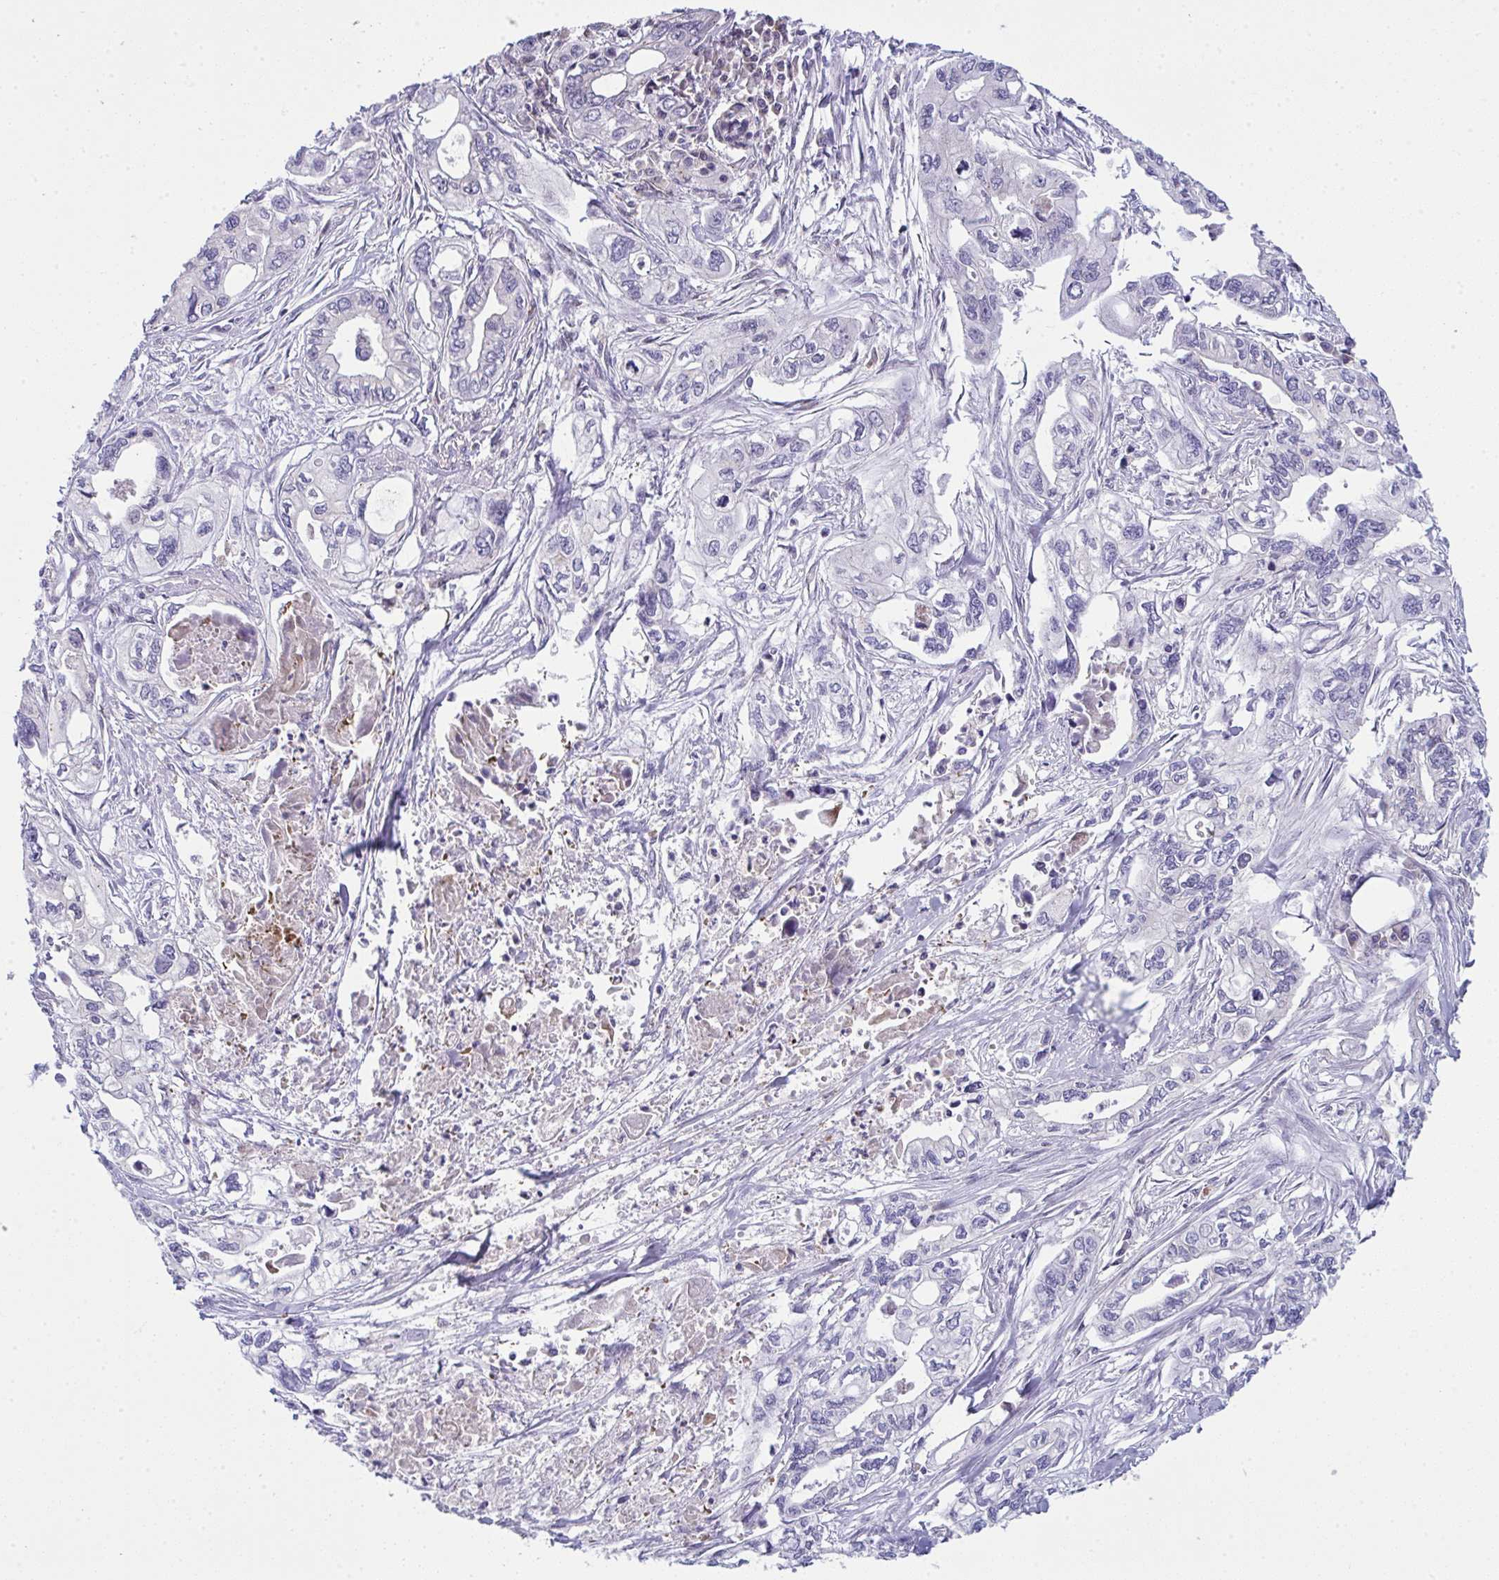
{"staining": {"intensity": "negative", "quantity": "none", "location": "none"}, "tissue": "pancreatic cancer", "cell_type": "Tumor cells", "image_type": "cancer", "snomed": [{"axis": "morphology", "description": "Adenocarcinoma, NOS"}, {"axis": "topography", "description": "Pancreas"}], "caption": "Protein analysis of pancreatic cancer reveals no significant positivity in tumor cells.", "gene": "ALDH16A1", "patient": {"sex": "male", "age": 68}}